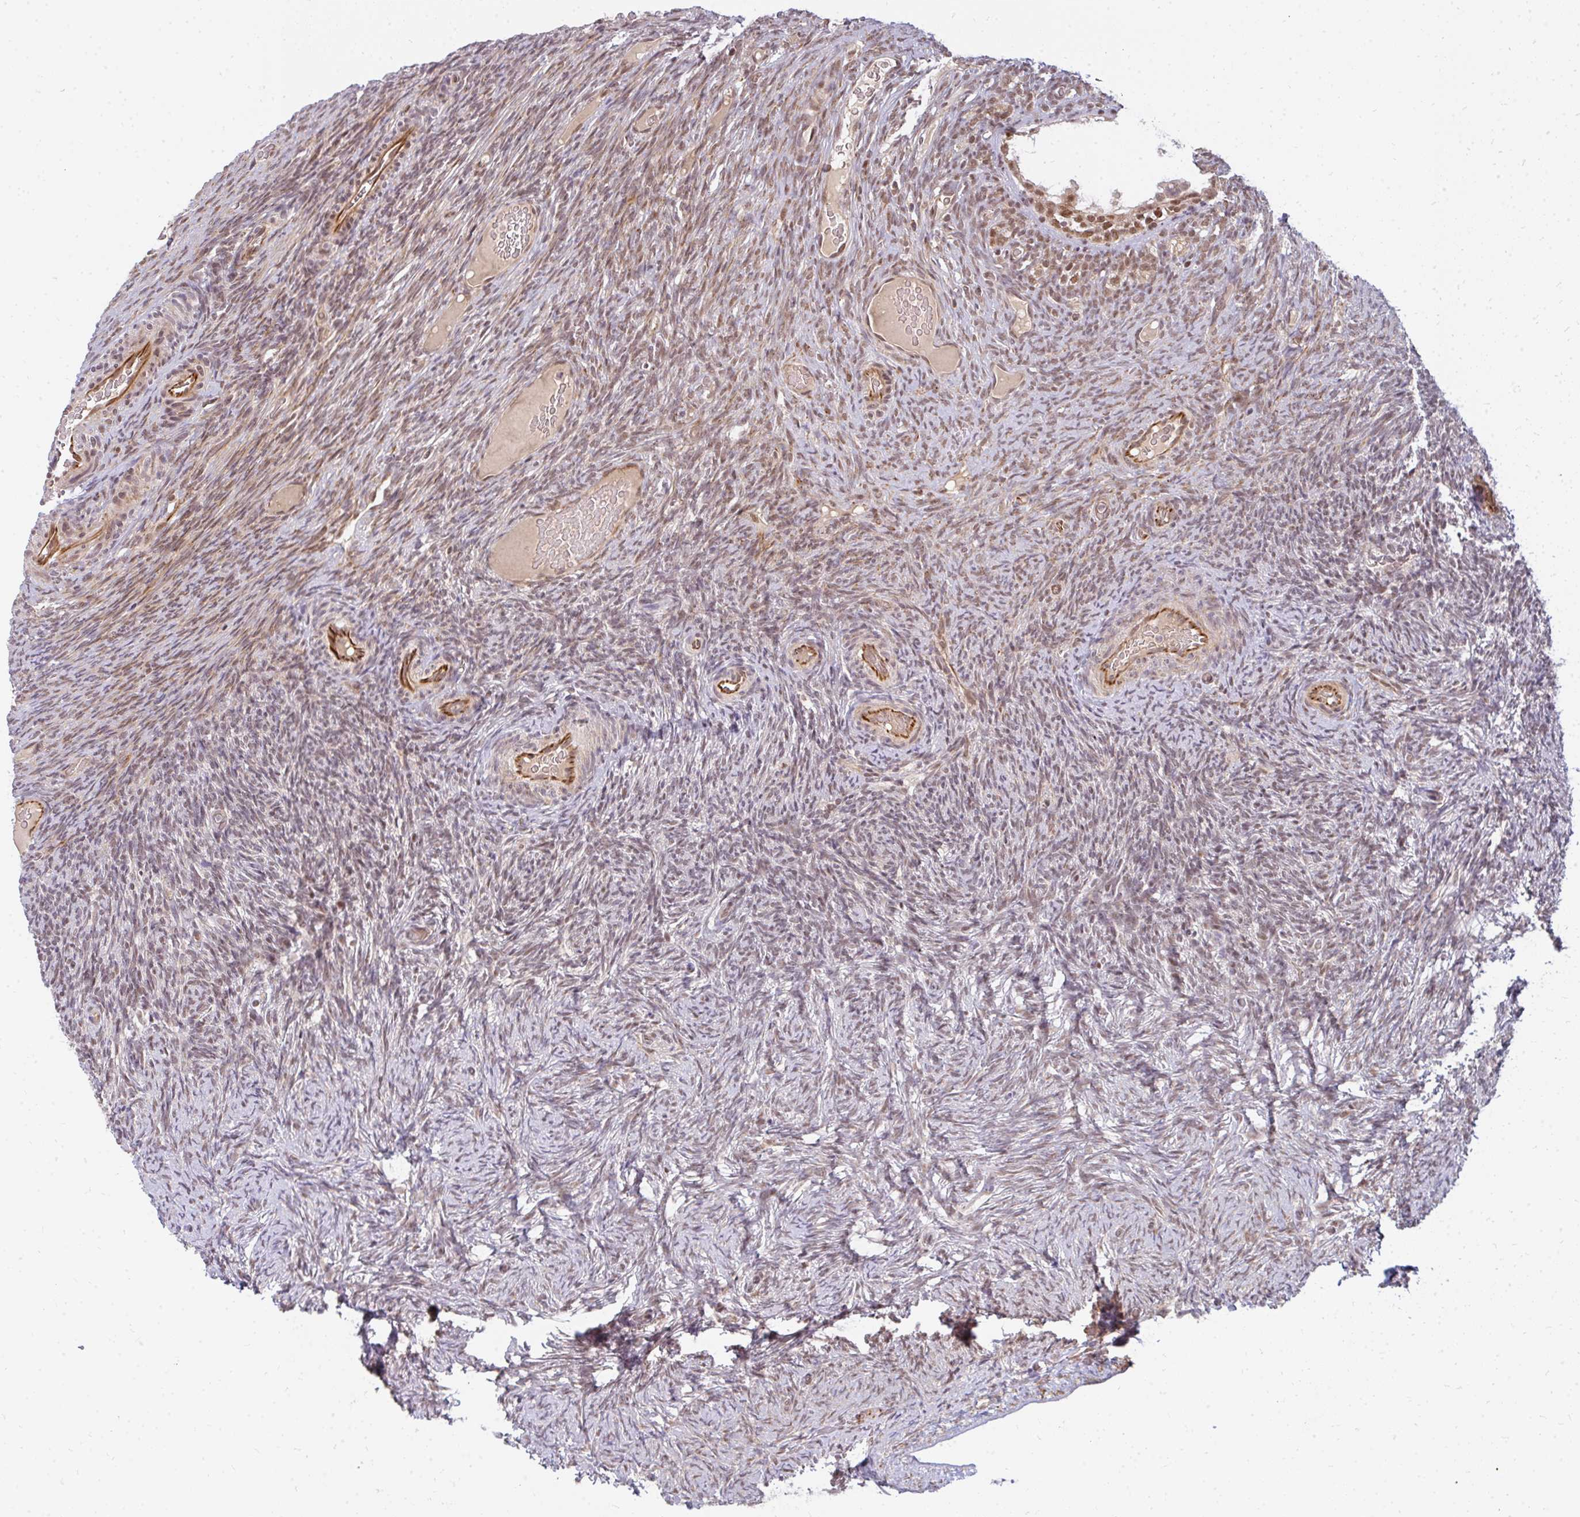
{"staining": {"intensity": "weak", "quantity": "25%-75%", "location": "cytoplasmic/membranous,nuclear"}, "tissue": "ovary", "cell_type": "Ovarian stroma cells", "image_type": "normal", "snomed": [{"axis": "morphology", "description": "Normal tissue, NOS"}, {"axis": "topography", "description": "Ovary"}], "caption": "Immunohistochemistry (IHC) (DAB) staining of benign human ovary exhibits weak cytoplasmic/membranous,nuclear protein expression in approximately 25%-75% of ovarian stroma cells. Ihc stains the protein in brown and the nuclei are stained blue.", "gene": "GTF3C6", "patient": {"sex": "female", "age": 34}}